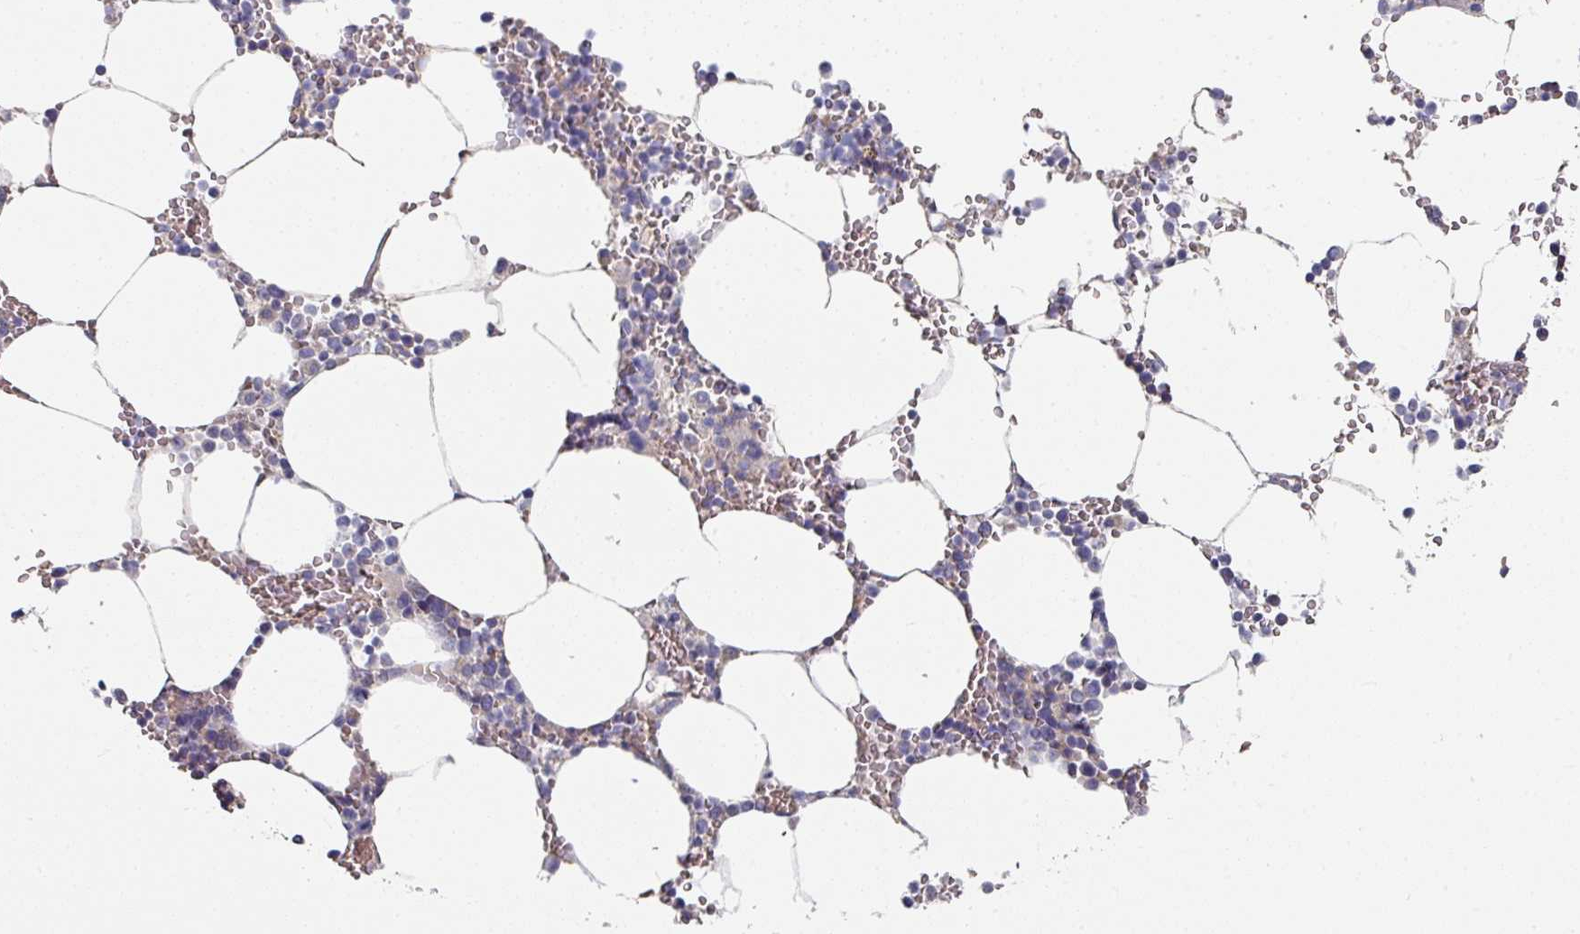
{"staining": {"intensity": "negative", "quantity": "none", "location": "none"}, "tissue": "bone marrow", "cell_type": "Hematopoietic cells", "image_type": "normal", "snomed": [{"axis": "morphology", "description": "Normal tissue, NOS"}, {"axis": "topography", "description": "Bone marrow"}], "caption": "Immunohistochemical staining of normal human bone marrow shows no significant staining in hematopoietic cells. (Brightfield microscopy of DAB immunohistochemistry at high magnification).", "gene": "PYROXD2", "patient": {"sex": "male", "age": 70}}